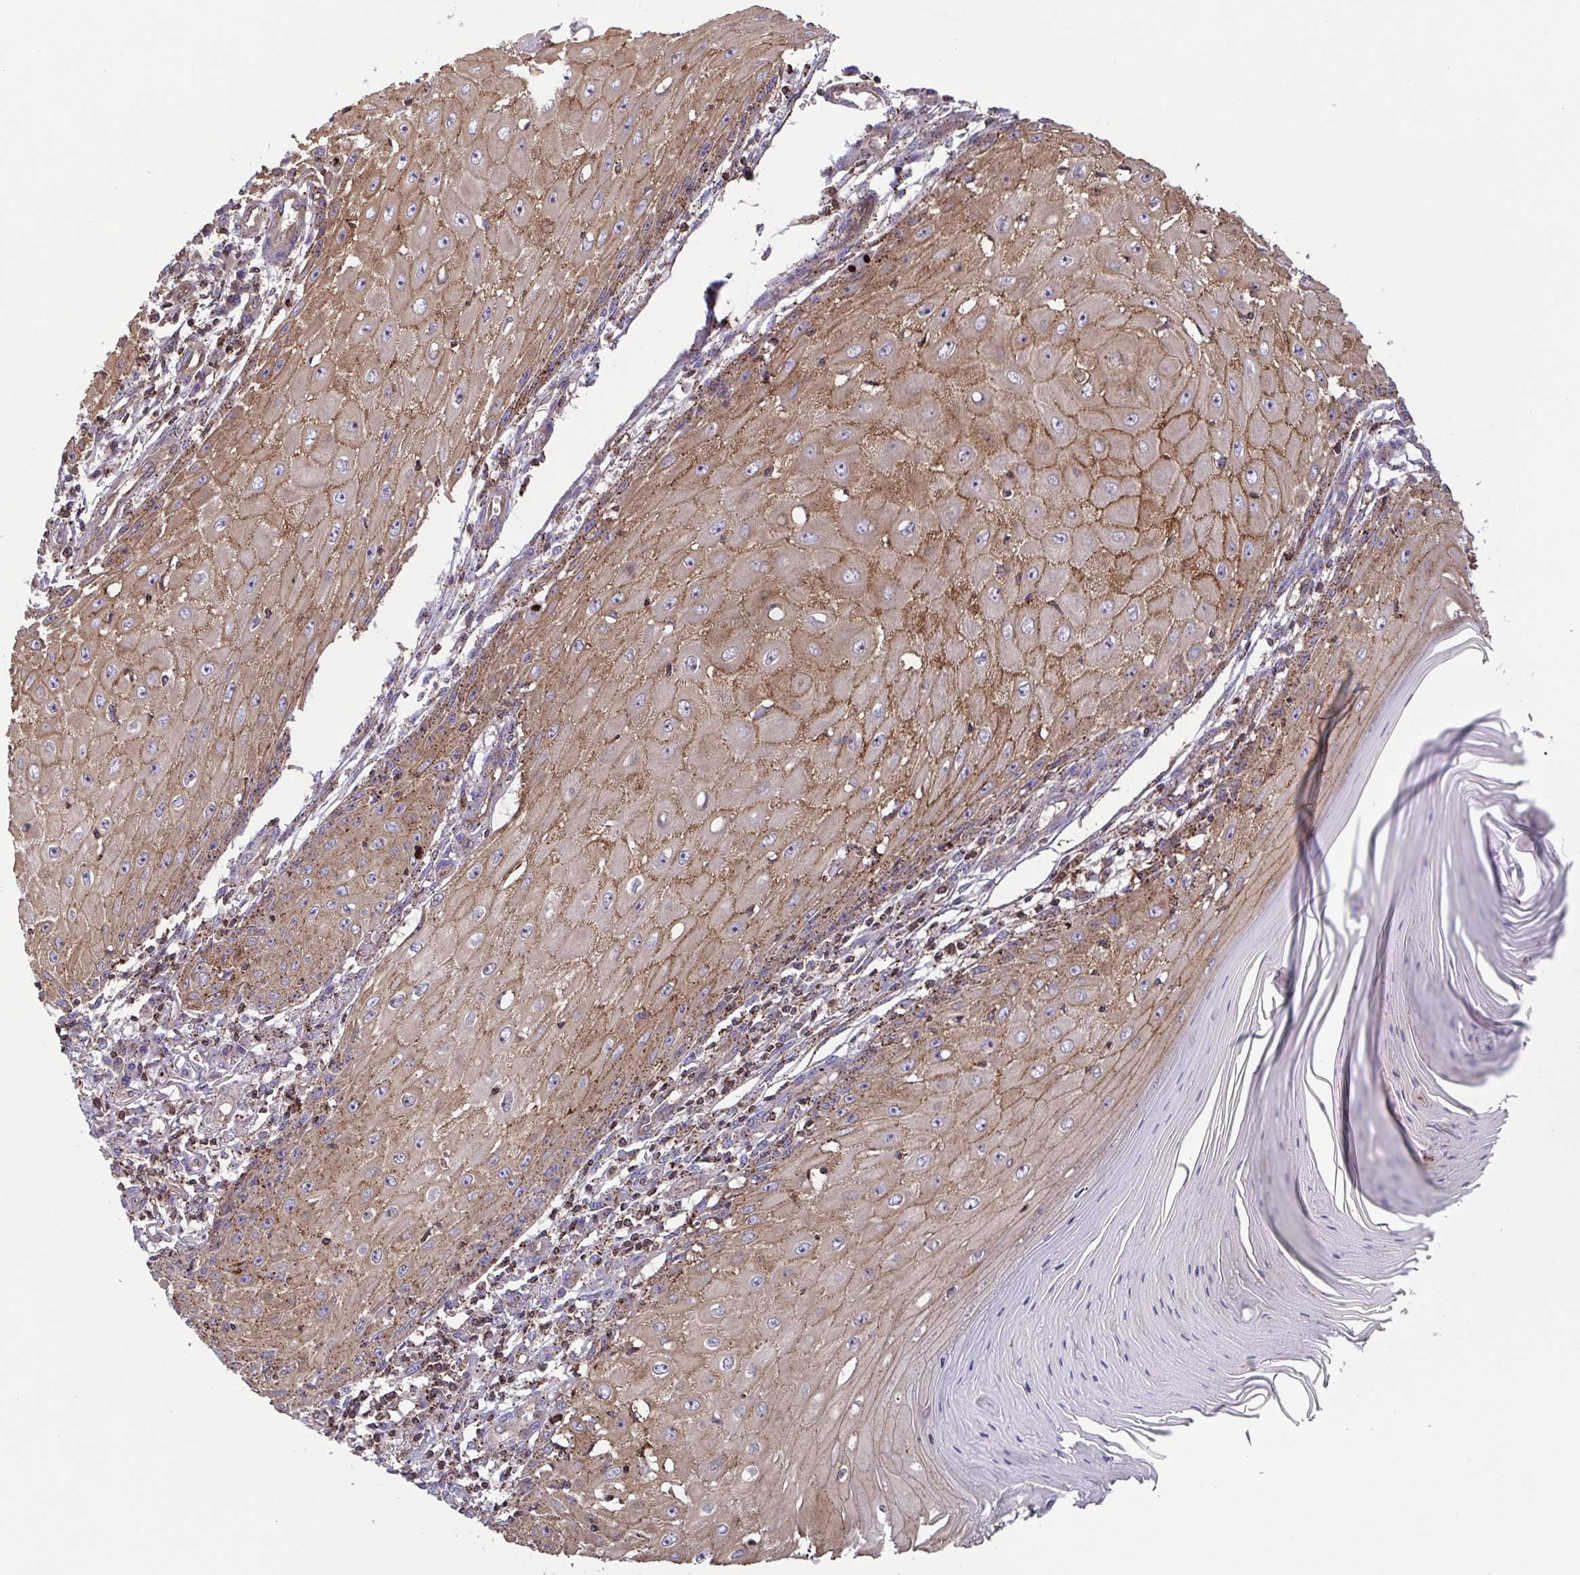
{"staining": {"intensity": "moderate", "quantity": ">75%", "location": "cytoplasmic/membranous"}, "tissue": "skin cancer", "cell_type": "Tumor cells", "image_type": "cancer", "snomed": [{"axis": "morphology", "description": "Squamous cell carcinoma, NOS"}, {"axis": "topography", "description": "Skin"}], "caption": "IHC micrograph of human skin cancer (squamous cell carcinoma) stained for a protein (brown), which exhibits medium levels of moderate cytoplasmic/membranous positivity in about >75% of tumor cells.", "gene": "CHMP1B", "patient": {"sex": "female", "age": 73}}